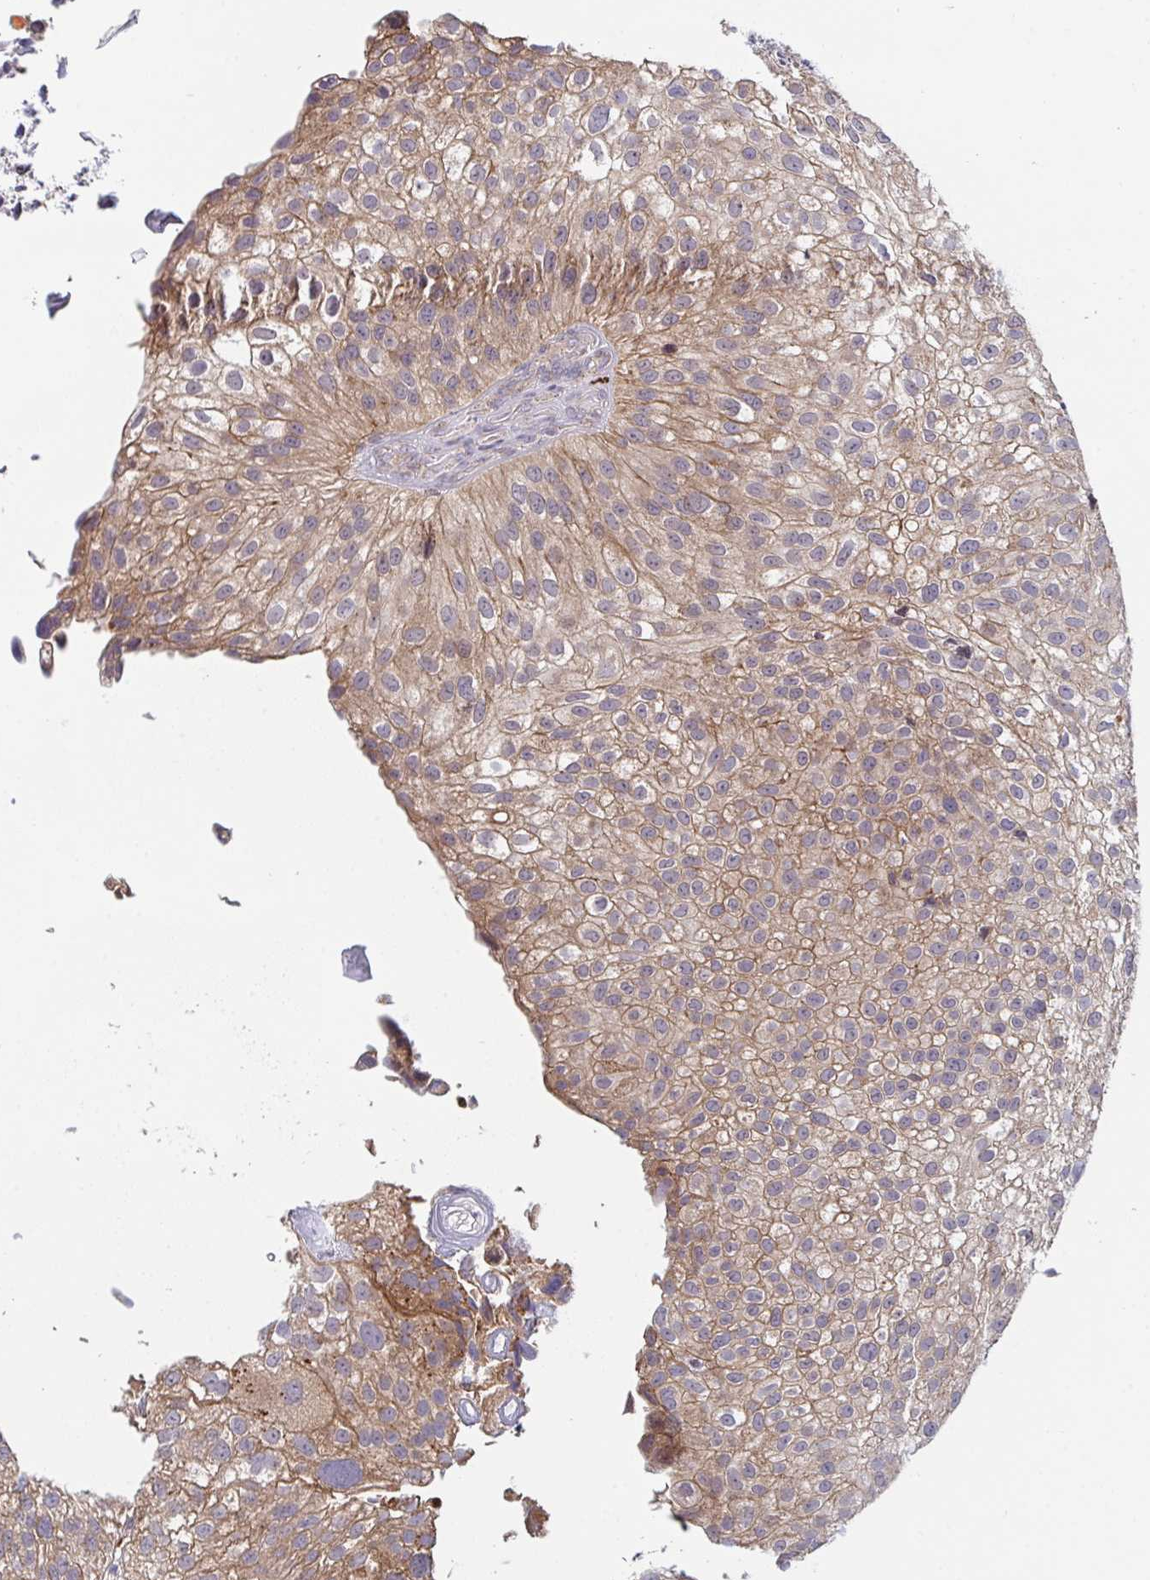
{"staining": {"intensity": "moderate", "quantity": ">75%", "location": "cytoplasmic/membranous"}, "tissue": "urothelial cancer", "cell_type": "Tumor cells", "image_type": "cancer", "snomed": [{"axis": "morphology", "description": "Urothelial carcinoma, NOS"}, {"axis": "topography", "description": "Urinary bladder"}], "caption": "This is an image of immunohistochemistry staining of transitional cell carcinoma, which shows moderate positivity in the cytoplasmic/membranous of tumor cells.", "gene": "XAF1", "patient": {"sex": "male", "age": 87}}